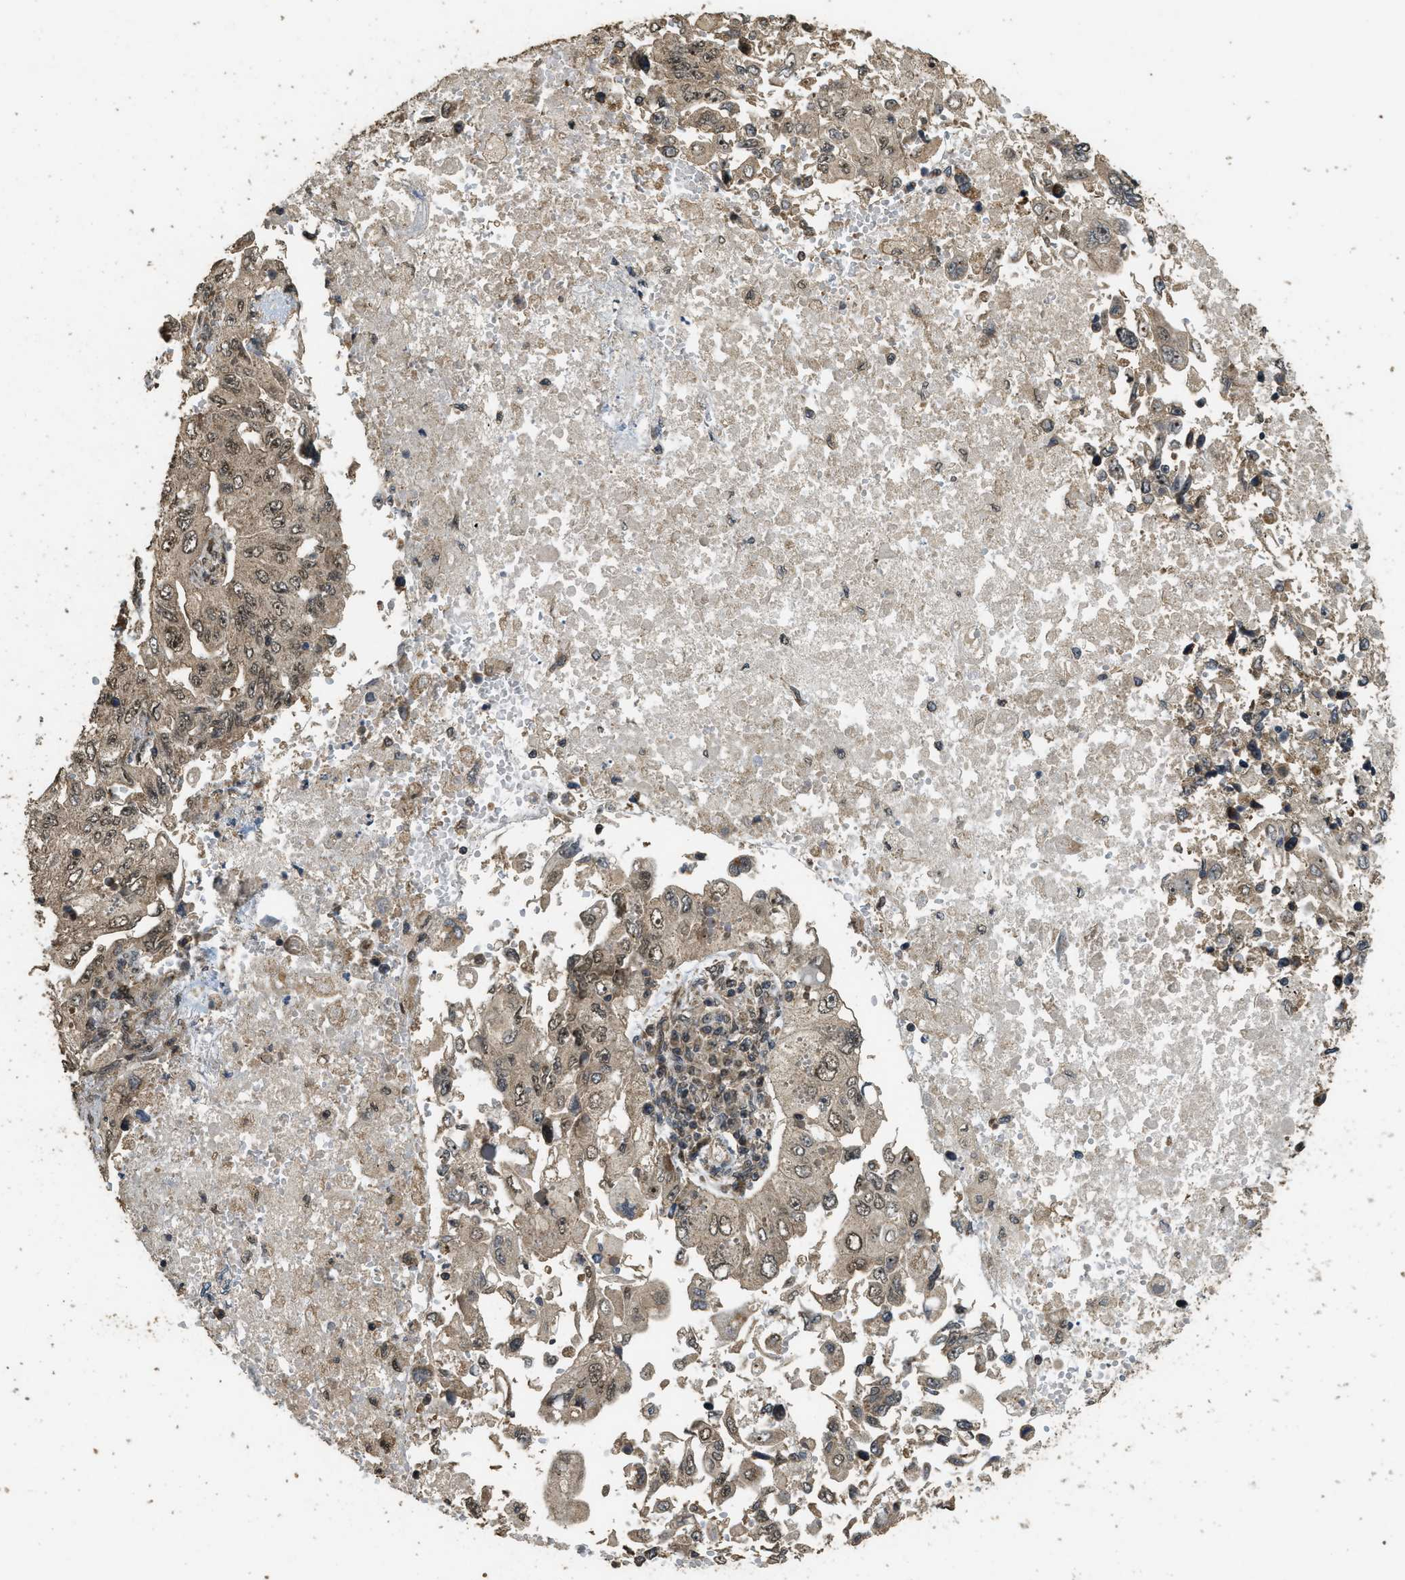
{"staining": {"intensity": "moderate", "quantity": ">75%", "location": "cytoplasmic/membranous,nuclear"}, "tissue": "lung cancer", "cell_type": "Tumor cells", "image_type": "cancer", "snomed": [{"axis": "morphology", "description": "Adenocarcinoma, NOS"}, {"axis": "topography", "description": "Lung"}], "caption": "About >75% of tumor cells in human lung adenocarcinoma demonstrate moderate cytoplasmic/membranous and nuclear protein expression as visualized by brown immunohistochemical staining.", "gene": "CTPS1", "patient": {"sex": "male", "age": 84}}